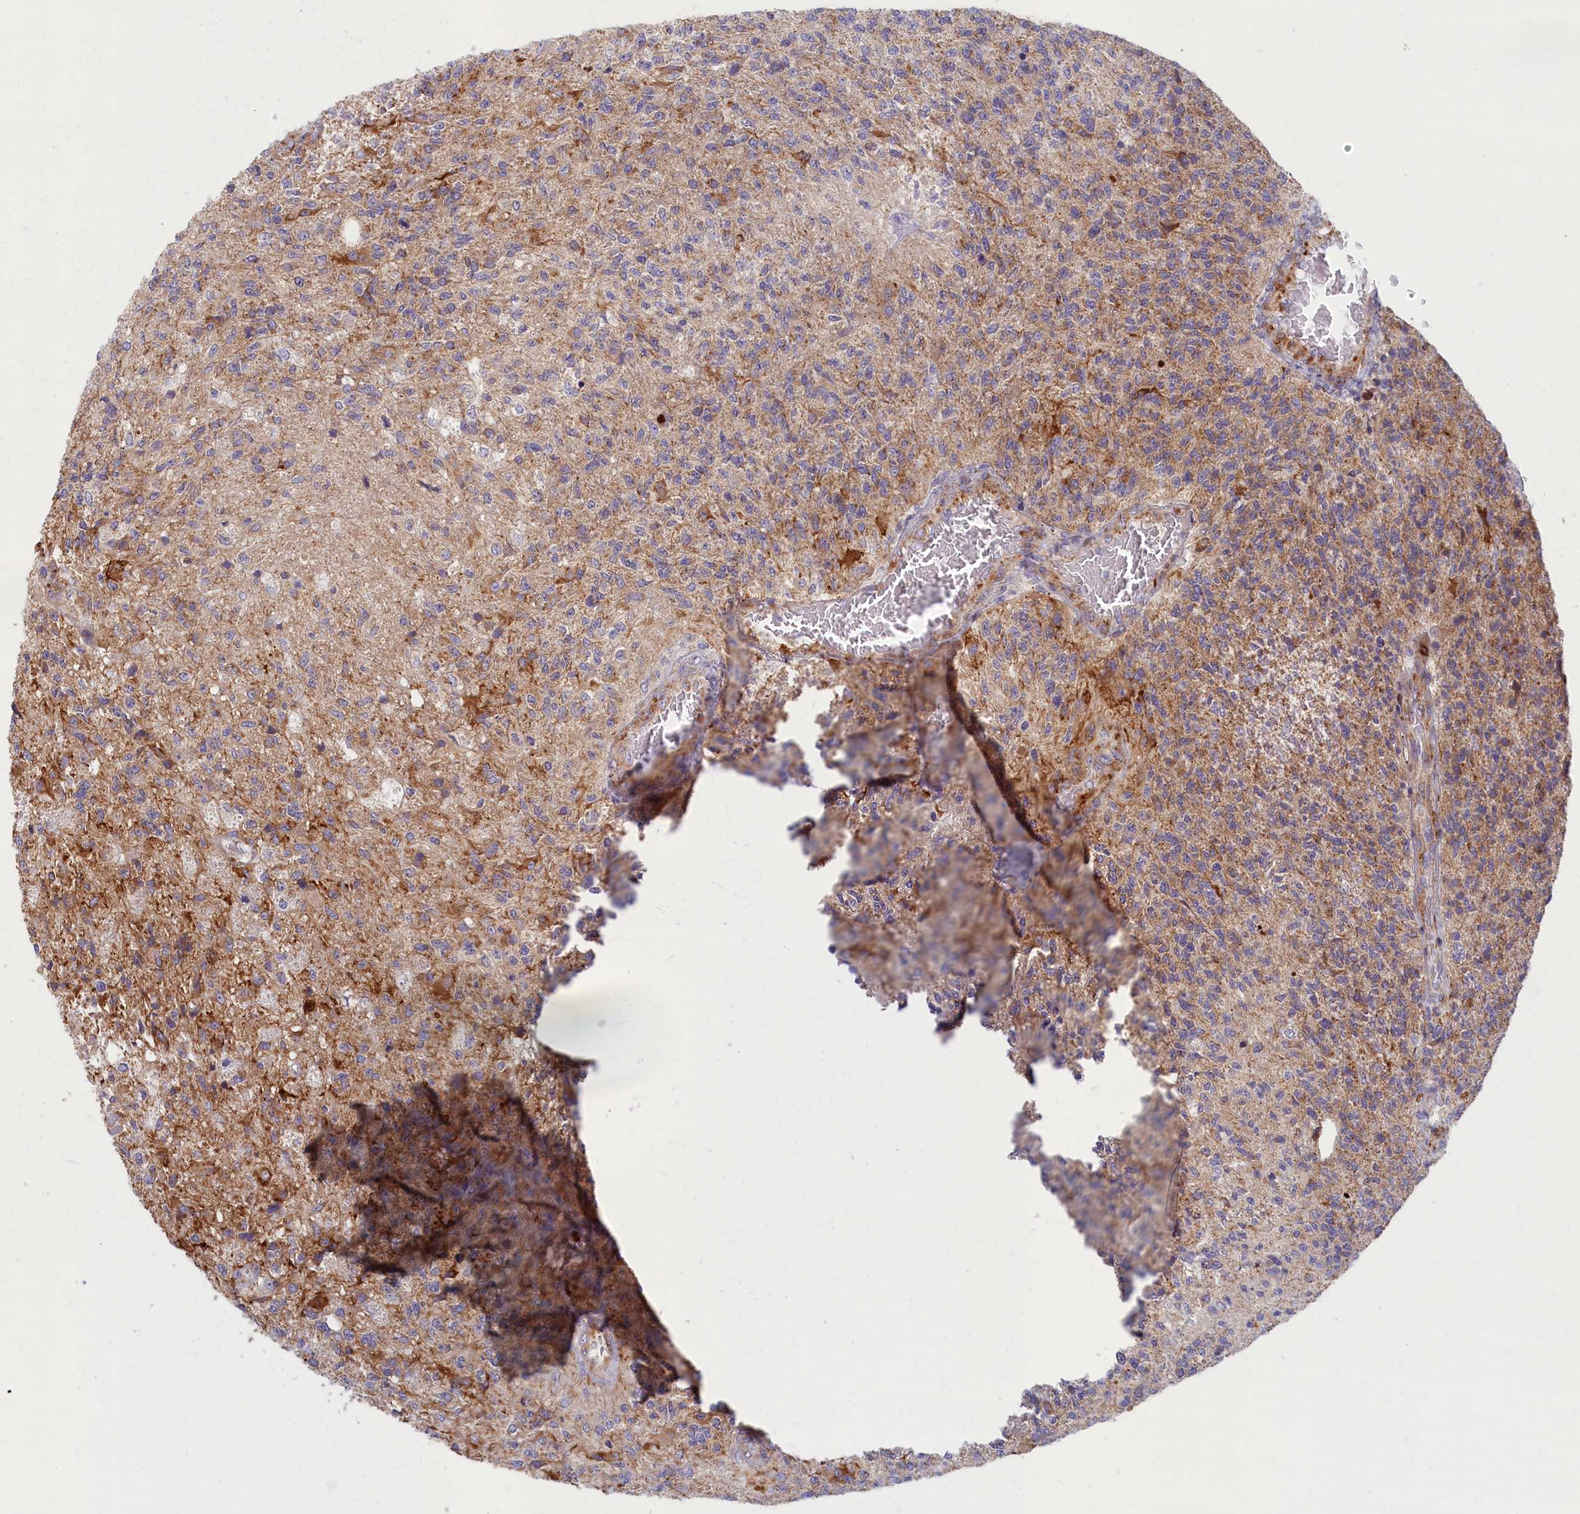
{"staining": {"intensity": "moderate", "quantity": "<25%", "location": "cytoplasmic/membranous"}, "tissue": "glioma", "cell_type": "Tumor cells", "image_type": "cancer", "snomed": [{"axis": "morphology", "description": "Glioma, malignant, High grade"}, {"axis": "topography", "description": "Brain"}], "caption": "This image exhibits malignant high-grade glioma stained with IHC to label a protein in brown. The cytoplasmic/membranous of tumor cells show moderate positivity for the protein. Nuclei are counter-stained blue.", "gene": "MRPS25", "patient": {"sex": "male", "age": 56}}